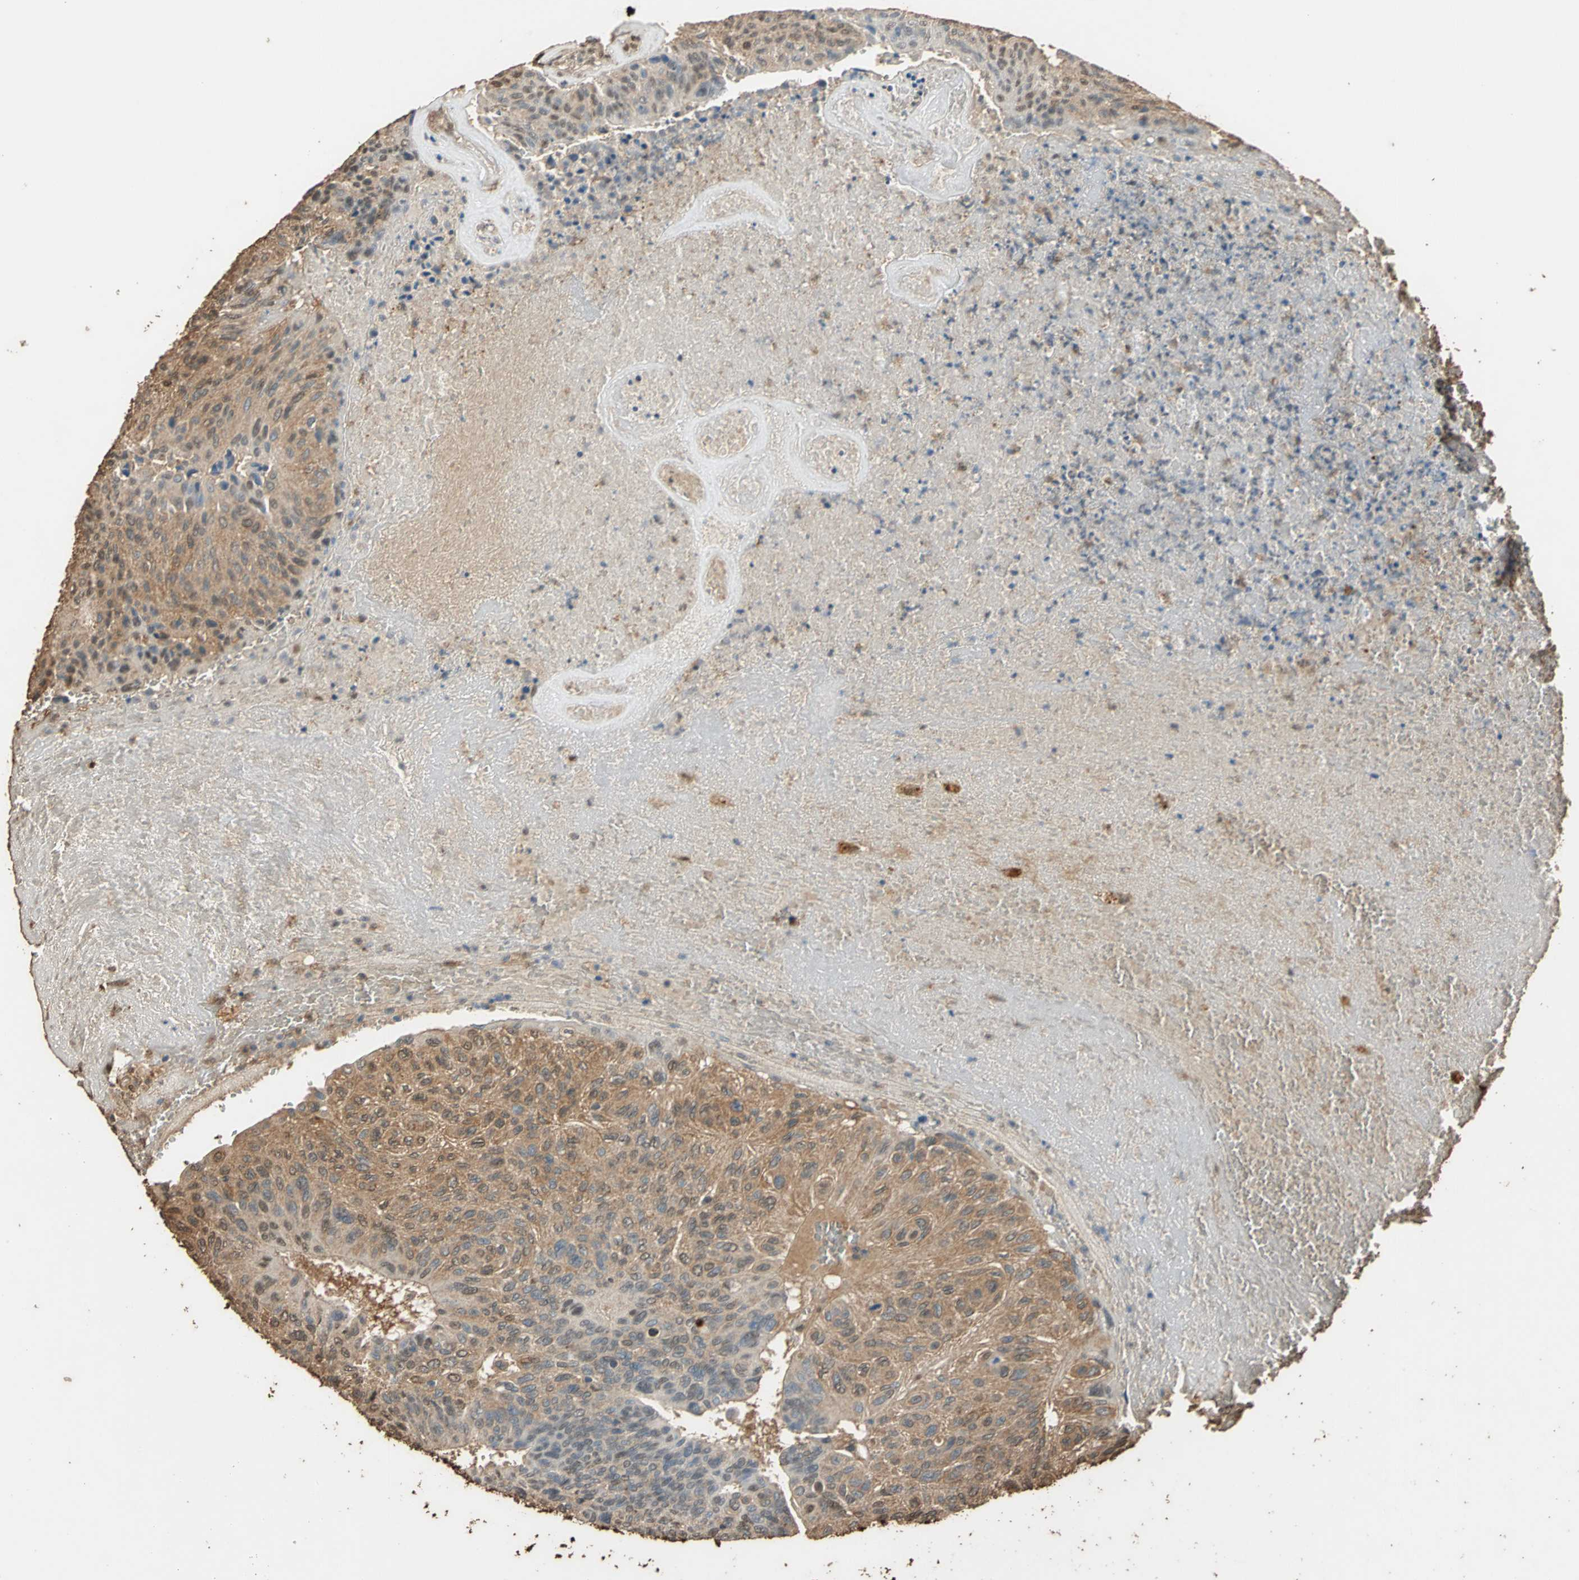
{"staining": {"intensity": "moderate", "quantity": ">75%", "location": "cytoplasmic/membranous"}, "tissue": "urothelial cancer", "cell_type": "Tumor cells", "image_type": "cancer", "snomed": [{"axis": "morphology", "description": "Urothelial carcinoma, High grade"}, {"axis": "topography", "description": "Urinary bladder"}], "caption": "Immunohistochemistry (IHC) (DAB) staining of urothelial cancer displays moderate cytoplasmic/membranous protein staining in approximately >75% of tumor cells. The staining is performed using DAB (3,3'-diaminobenzidine) brown chromogen to label protein expression. The nuclei are counter-stained blue using hematoxylin.", "gene": "GAPDH", "patient": {"sex": "male", "age": 66}}